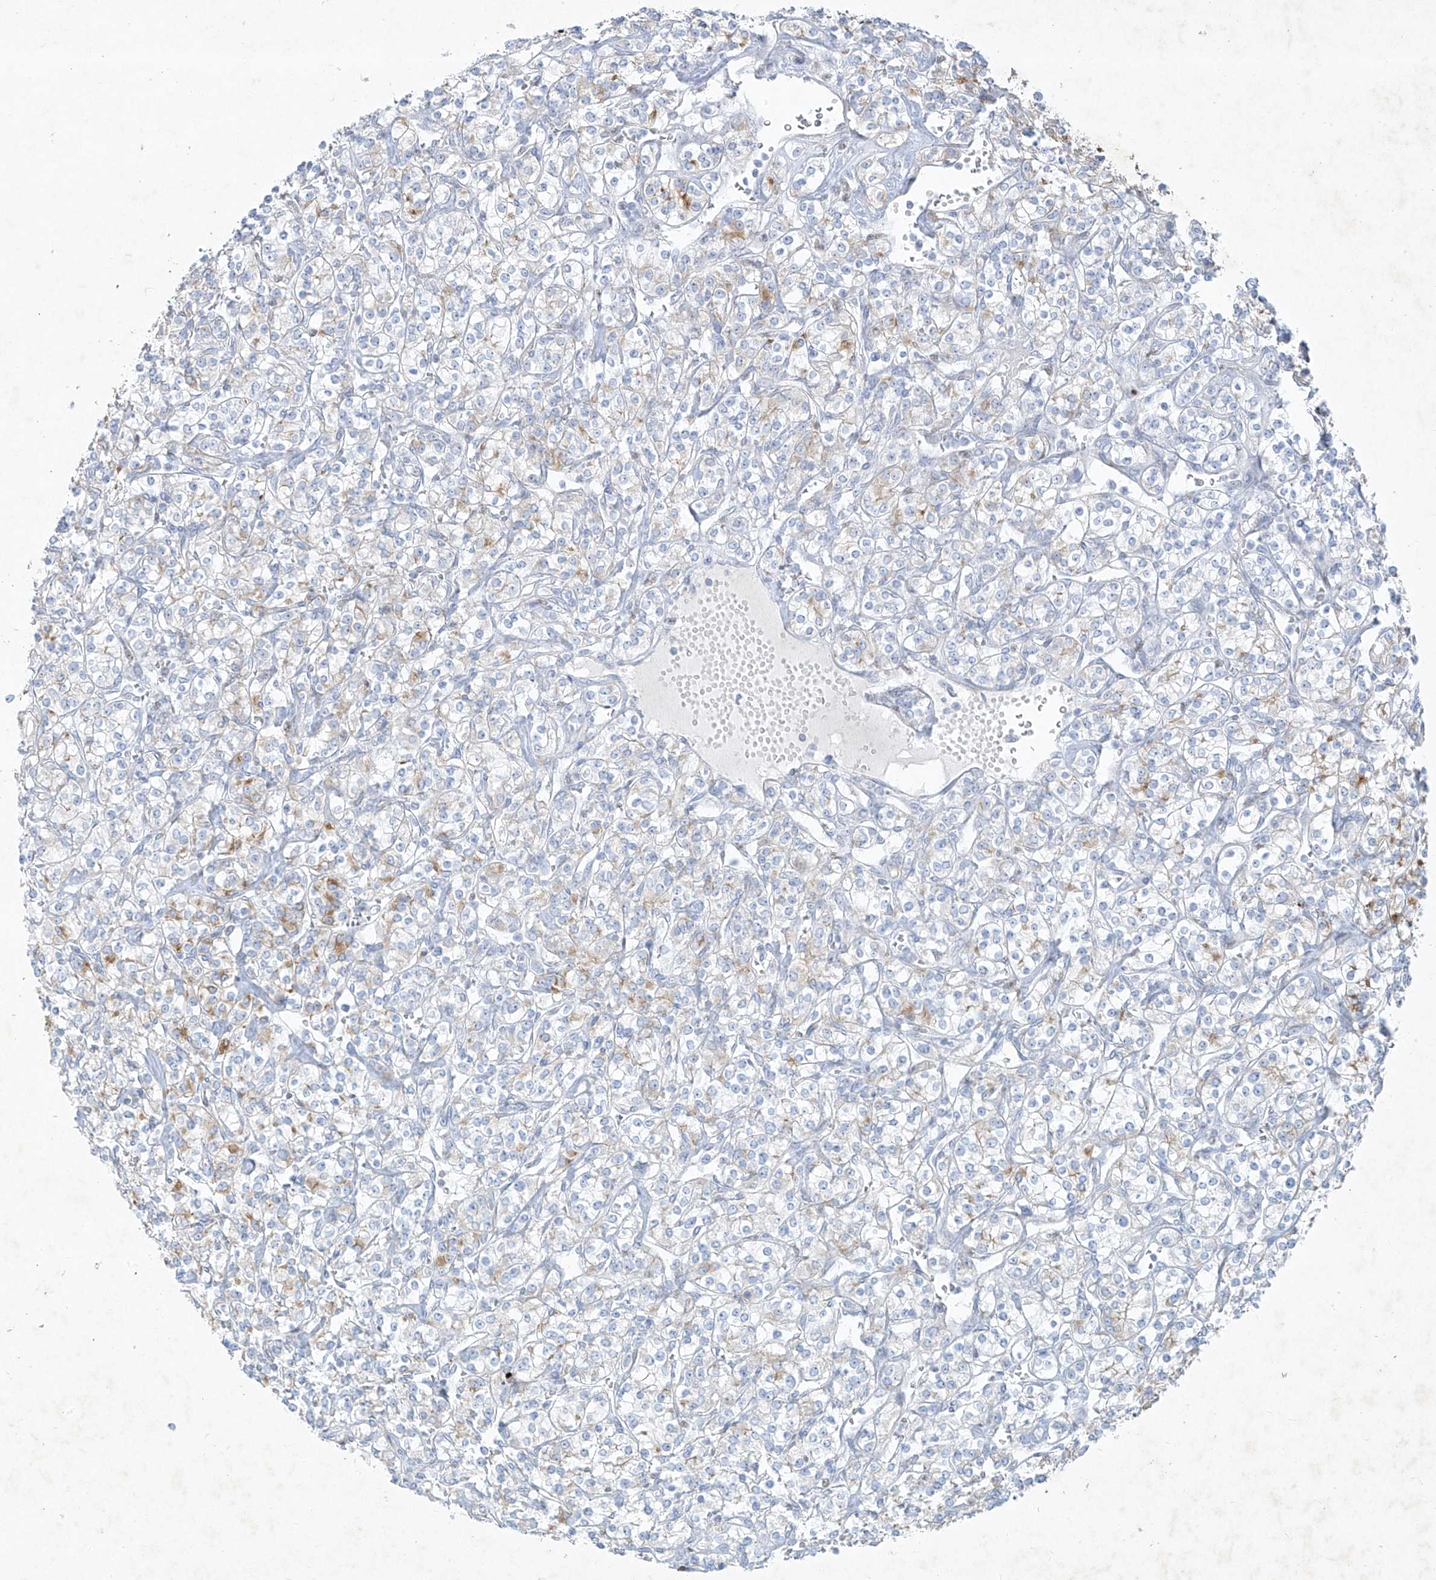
{"staining": {"intensity": "weak", "quantity": "<25%", "location": "cytoplasmic/membranous"}, "tissue": "renal cancer", "cell_type": "Tumor cells", "image_type": "cancer", "snomed": [{"axis": "morphology", "description": "Adenocarcinoma, NOS"}, {"axis": "topography", "description": "Kidney"}], "caption": "The micrograph reveals no staining of tumor cells in renal cancer (adenocarcinoma). (DAB IHC visualized using brightfield microscopy, high magnification).", "gene": "TUBE1", "patient": {"sex": "male", "age": 77}}